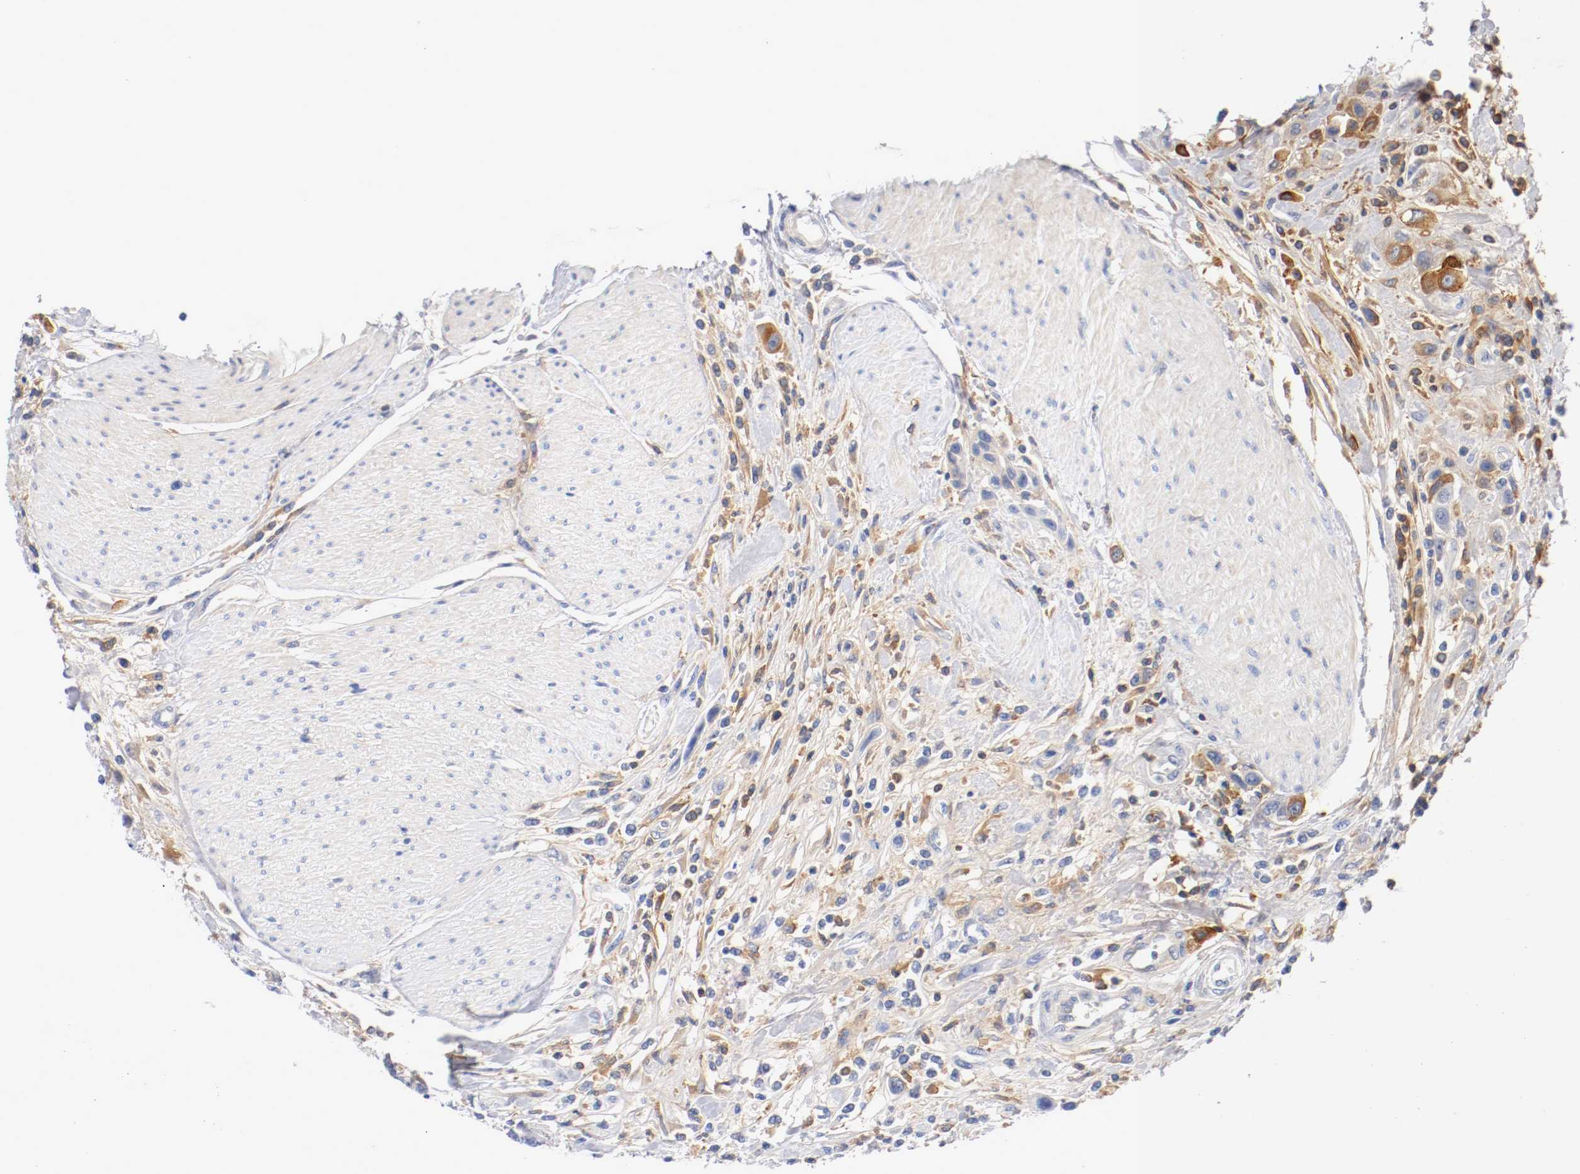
{"staining": {"intensity": "moderate", "quantity": ">75%", "location": "cytoplasmic/membranous"}, "tissue": "urothelial cancer", "cell_type": "Tumor cells", "image_type": "cancer", "snomed": [{"axis": "morphology", "description": "Urothelial carcinoma, High grade"}, {"axis": "topography", "description": "Urinary bladder"}], "caption": "Immunohistochemical staining of human urothelial carcinoma (high-grade) shows medium levels of moderate cytoplasmic/membranous protein positivity in approximately >75% of tumor cells. (DAB (3,3'-diaminobenzidine) = brown stain, brightfield microscopy at high magnification).", "gene": "FGFBP1", "patient": {"sex": "male", "age": 50}}